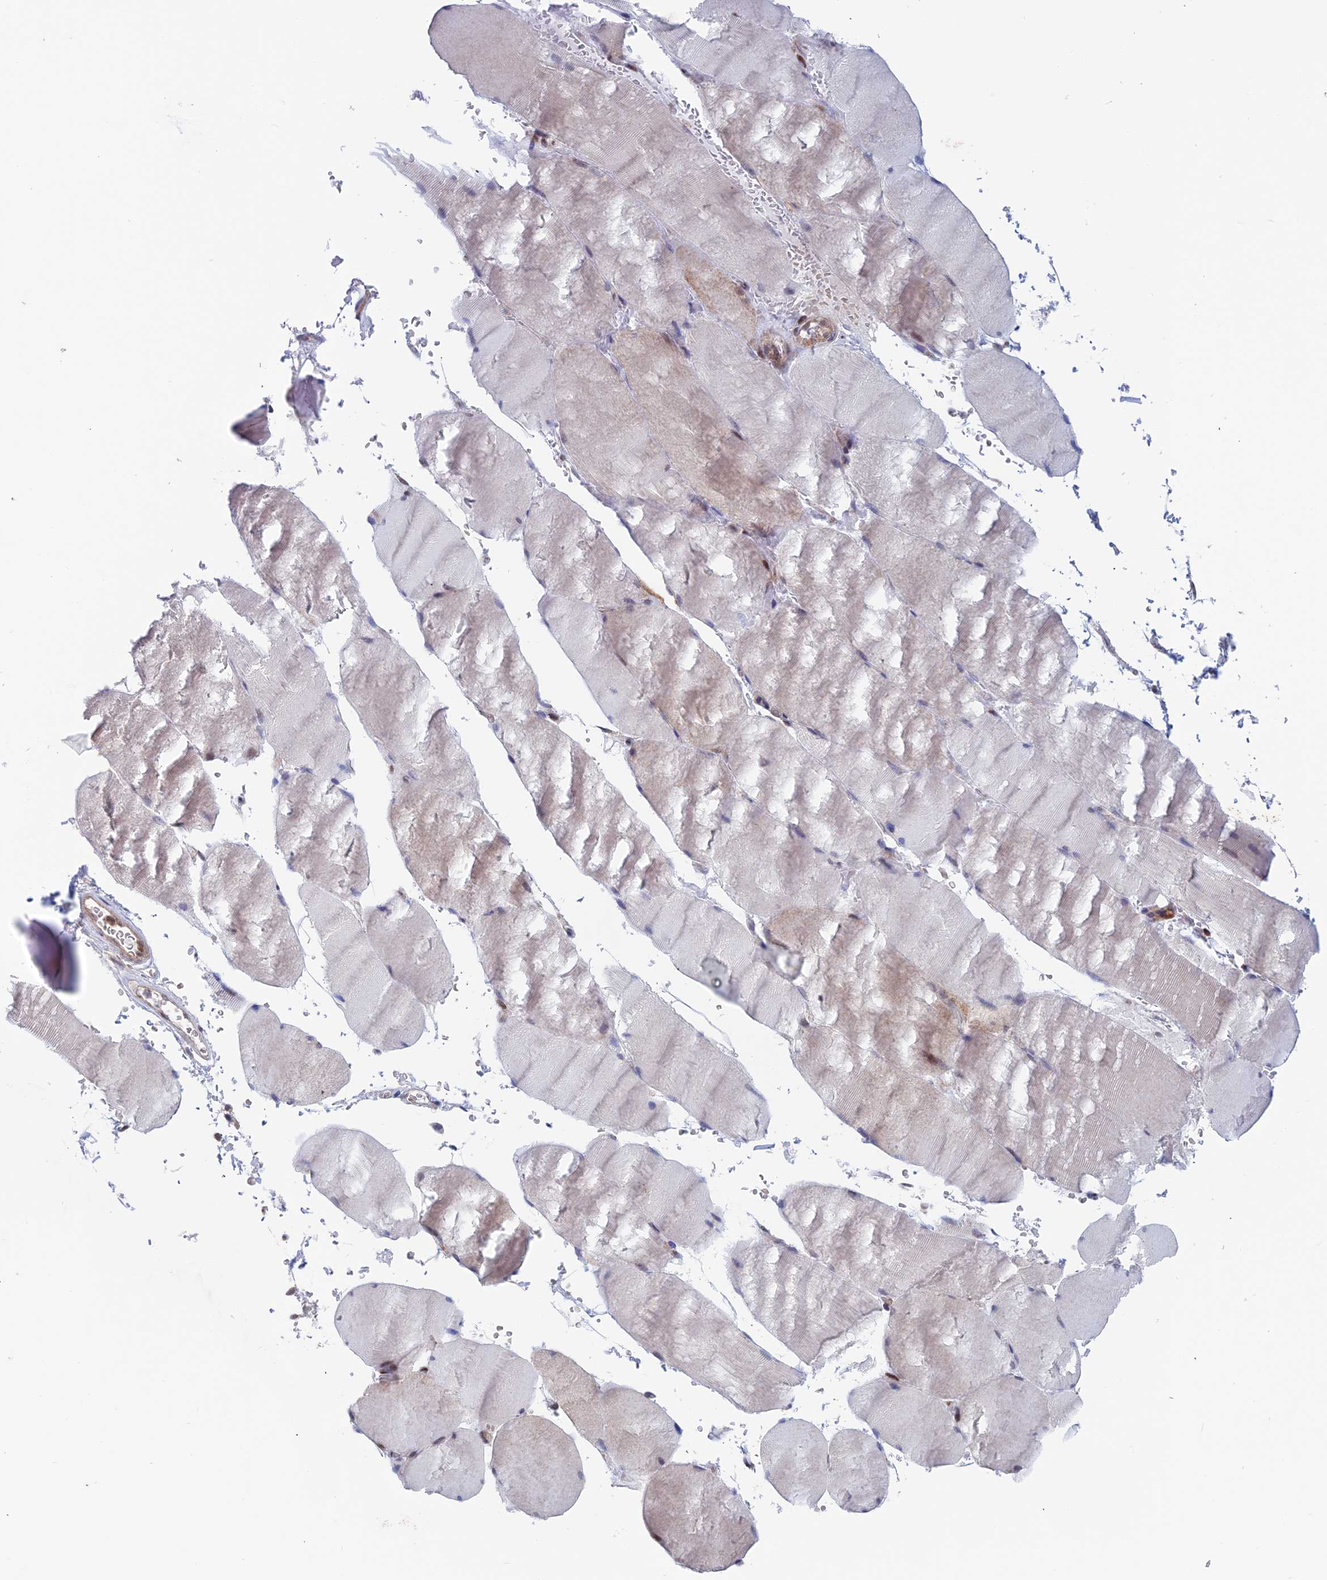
{"staining": {"intensity": "weak", "quantity": "<25%", "location": "cytoplasmic/membranous"}, "tissue": "skeletal muscle", "cell_type": "Myocytes", "image_type": "normal", "snomed": [{"axis": "morphology", "description": "Normal tissue, NOS"}, {"axis": "topography", "description": "Skeletal muscle"}, {"axis": "topography", "description": "Head-Neck"}], "caption": "High power microscopy image of an immunohistochemistry (IHC) image of normal skeletal muscle, revealing no significant expression in myocytes.", "gene": "IGBP1", "patient": {"sex": "male", "age": 66}}